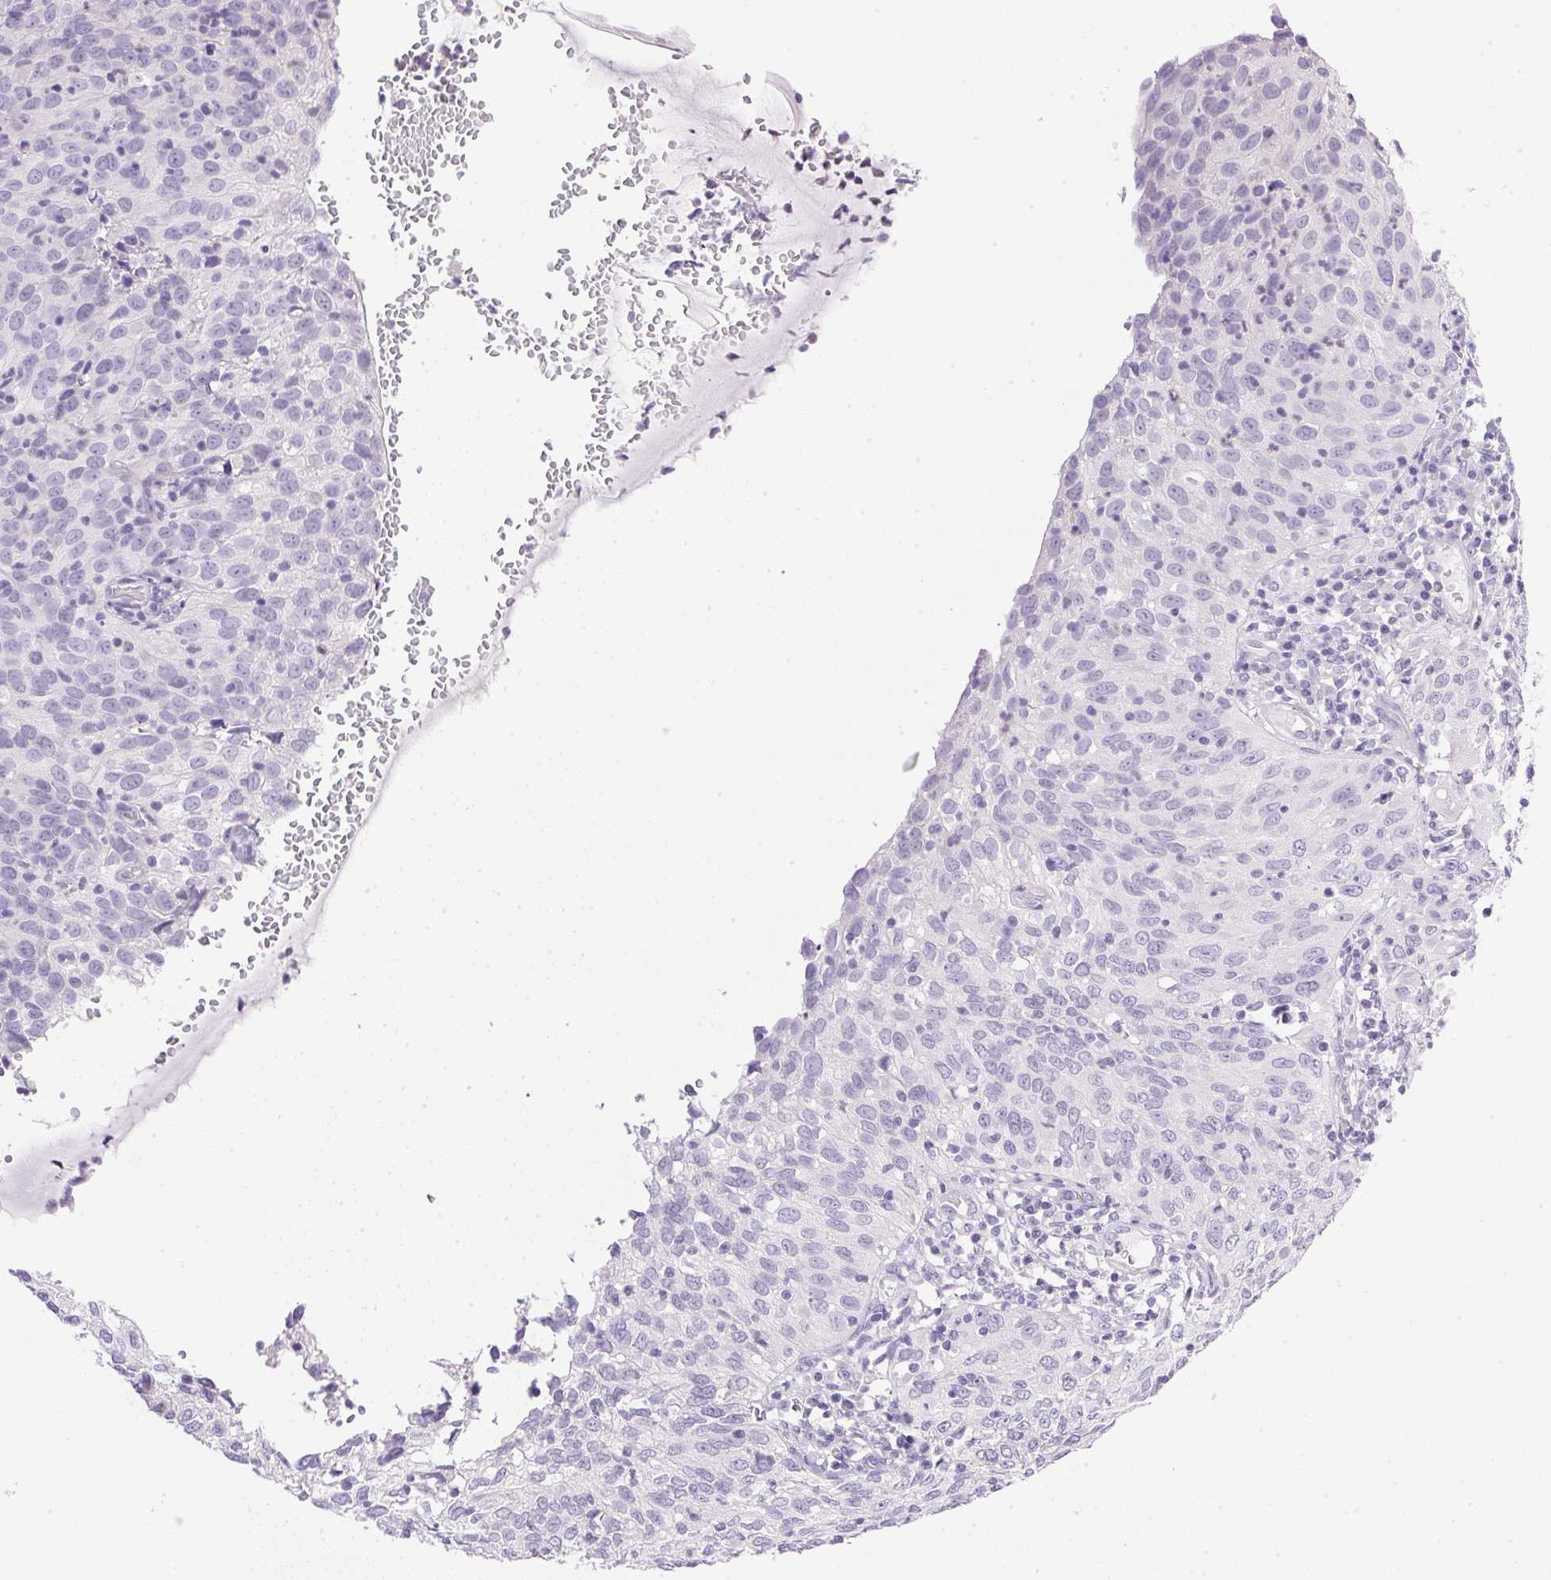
{"staining": {"intensity": "negative", "quantity": "none", "location": "none"}, "tissue": "cervical cancer", "cell_type": "Tumor cells", "image_type": "cancer", "snomed": [{"axis": "morphology", "description": "Squamous cell carcinoma, NOS"}, {"axis": "topography", "description": "Cervix"}], "caption": "A high-resolution histopathology image shows immunohistochemistry (IHC) staining of cervical cancer, which shows no significant staining in tumor cells.", "gene": "ATP6V0A4", "patient": {"sex": "female", "age": 52}}